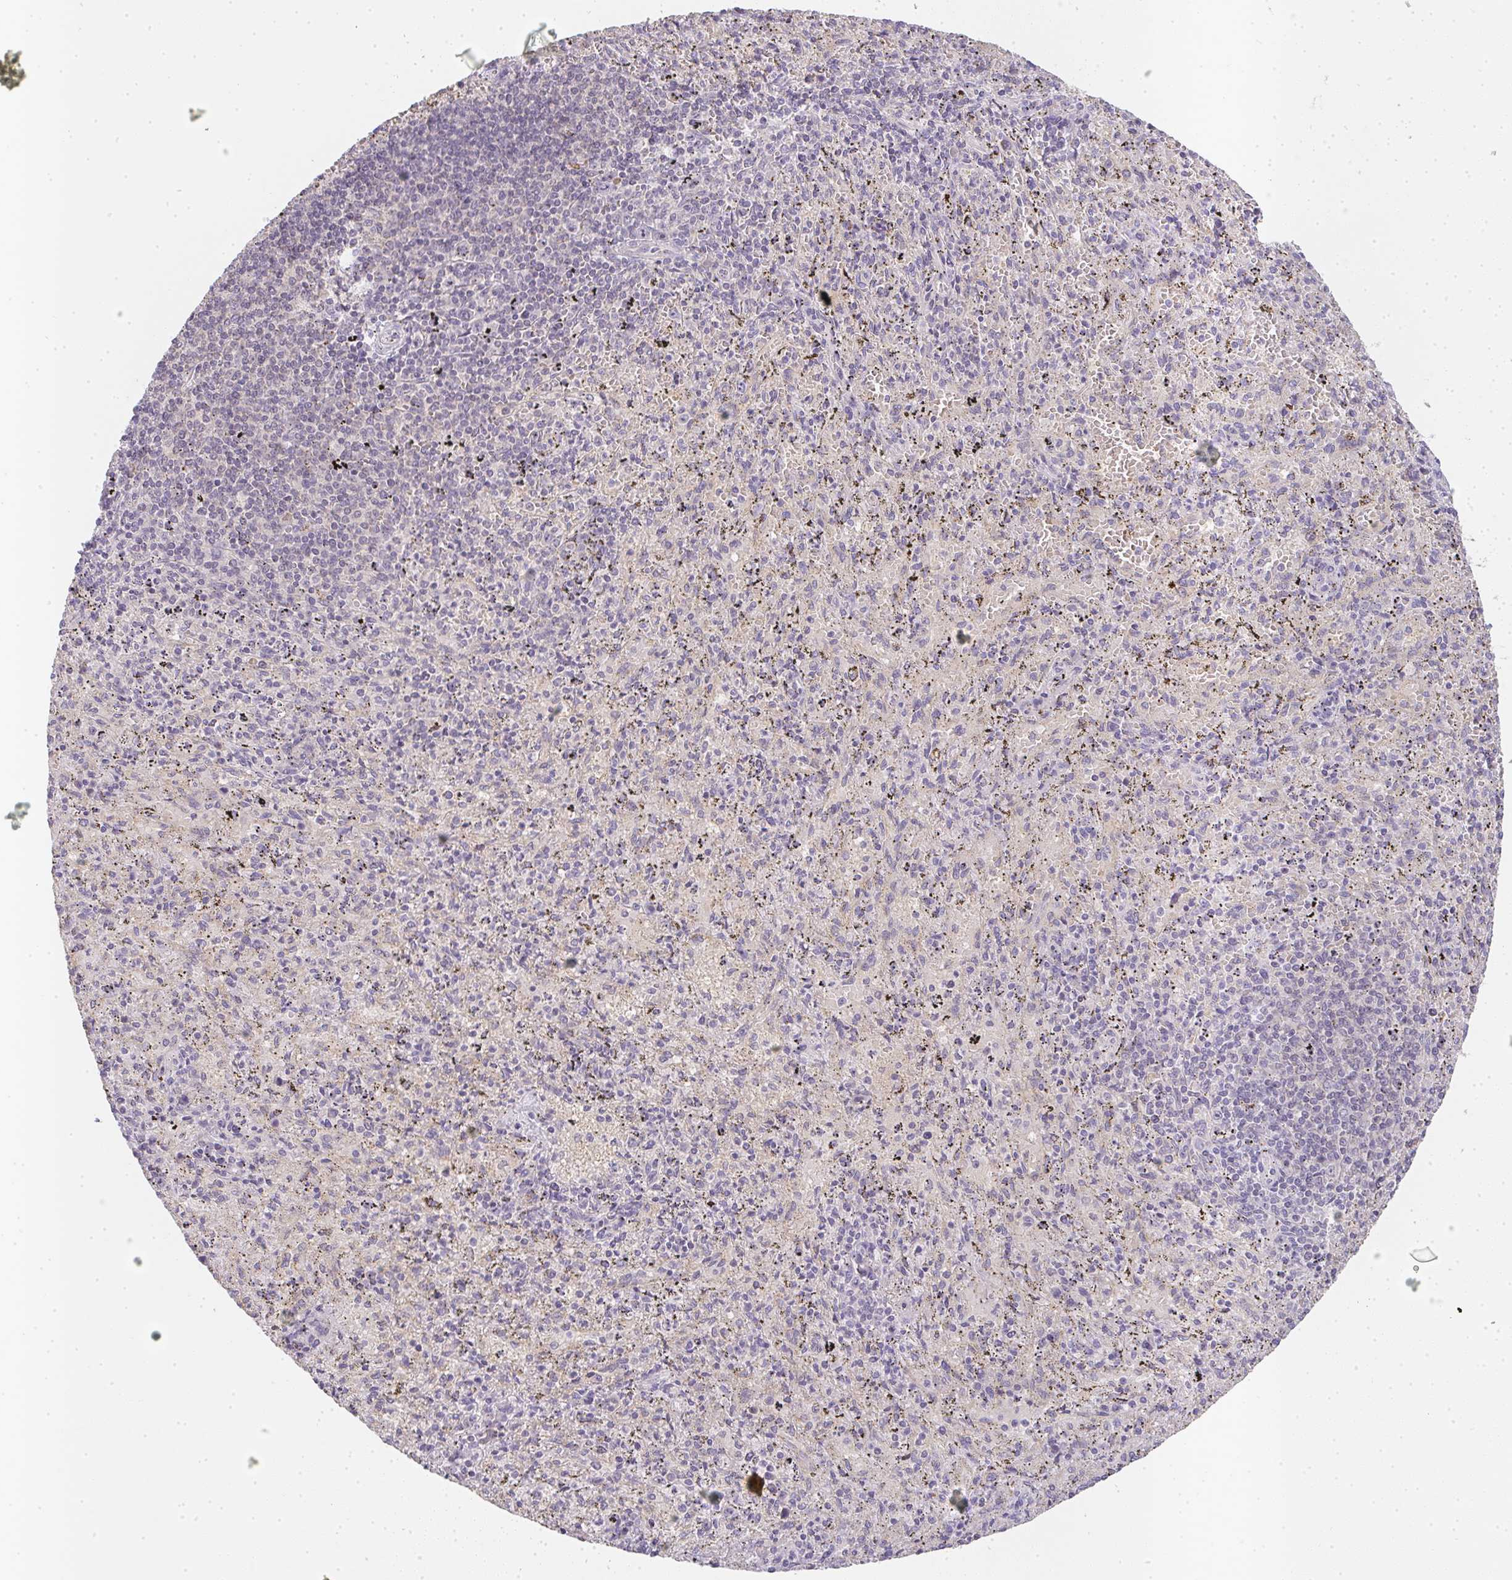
{"staining": {"intensity": "negative", "quantity": "none", "location": "none"}, "tissue": "spleen", "cell_type": "Cells in red pulp", "image_type": "normal", "snomed": [{"axis": "morphology", "description": "Normal tissue, NOS"}, {"axis": "topography", "description": "Spleen"}], "caption": "This is a micrograph of immunohistochemistry (IHC) staining of unremarkable spleen, which shows no expression in cells in red pulp.", "gene": "SLC35B3", "patient": {"sex": "male", "age": 57}}